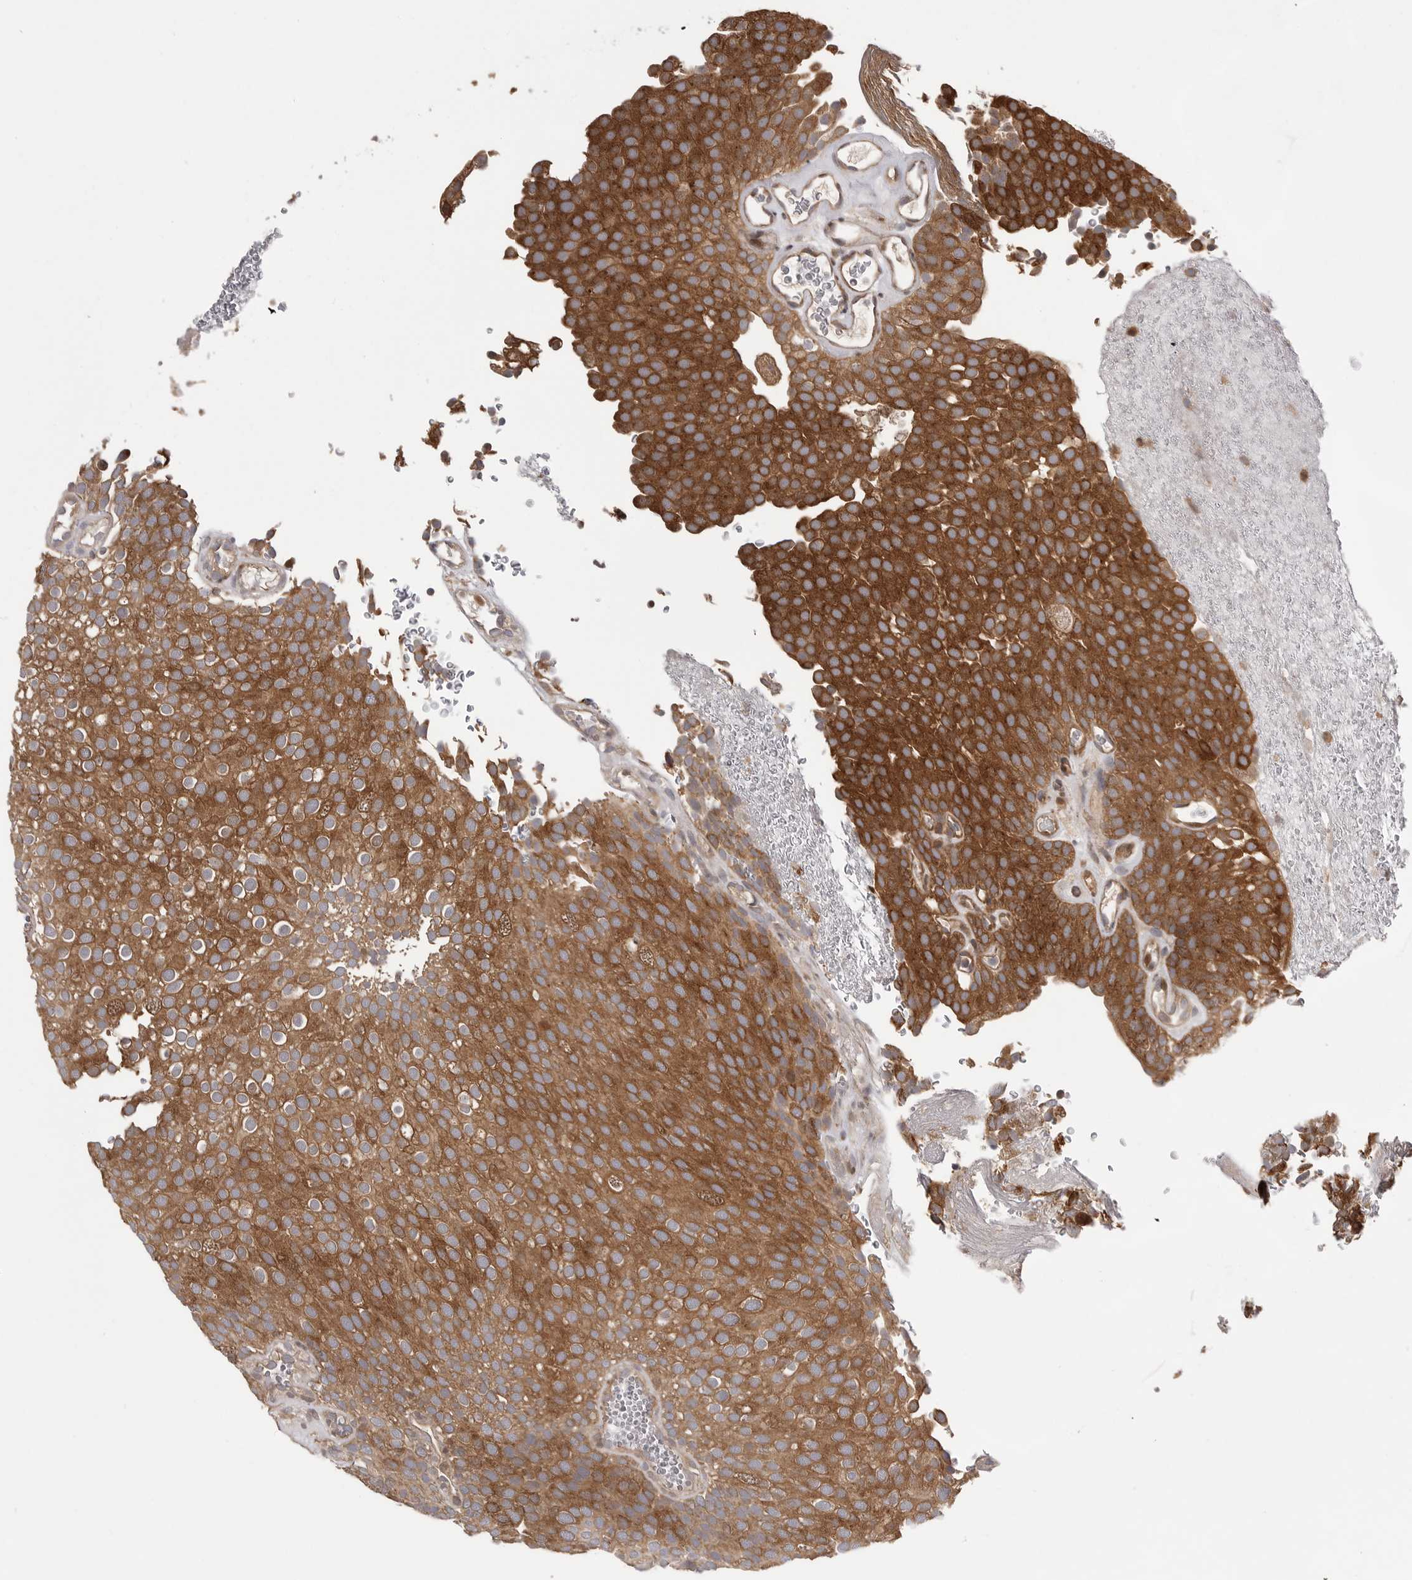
{"staining": {"intensity": "strong", "quantity": ">75%", "location": "cytoplasmic/membranous"}, "tissue": "urothelial cancer", "cell_type": "Tumor cells", "image_type": "cancer", "snomed": [{"axis": "morphology", "description": "Urothelial carcinoma, Low grade"}, {"axis": "topography", "description": "Urinary bladder"}], "caption": "Tumor cells display high levels of strong cytoplasmic/membranous staining in approximately >75% of cells in urothelial carcinoma (low-grade). Nuclei are stained in blue.", "gene": "OXR1", "patient": {"sex": "male", "age": 78}}